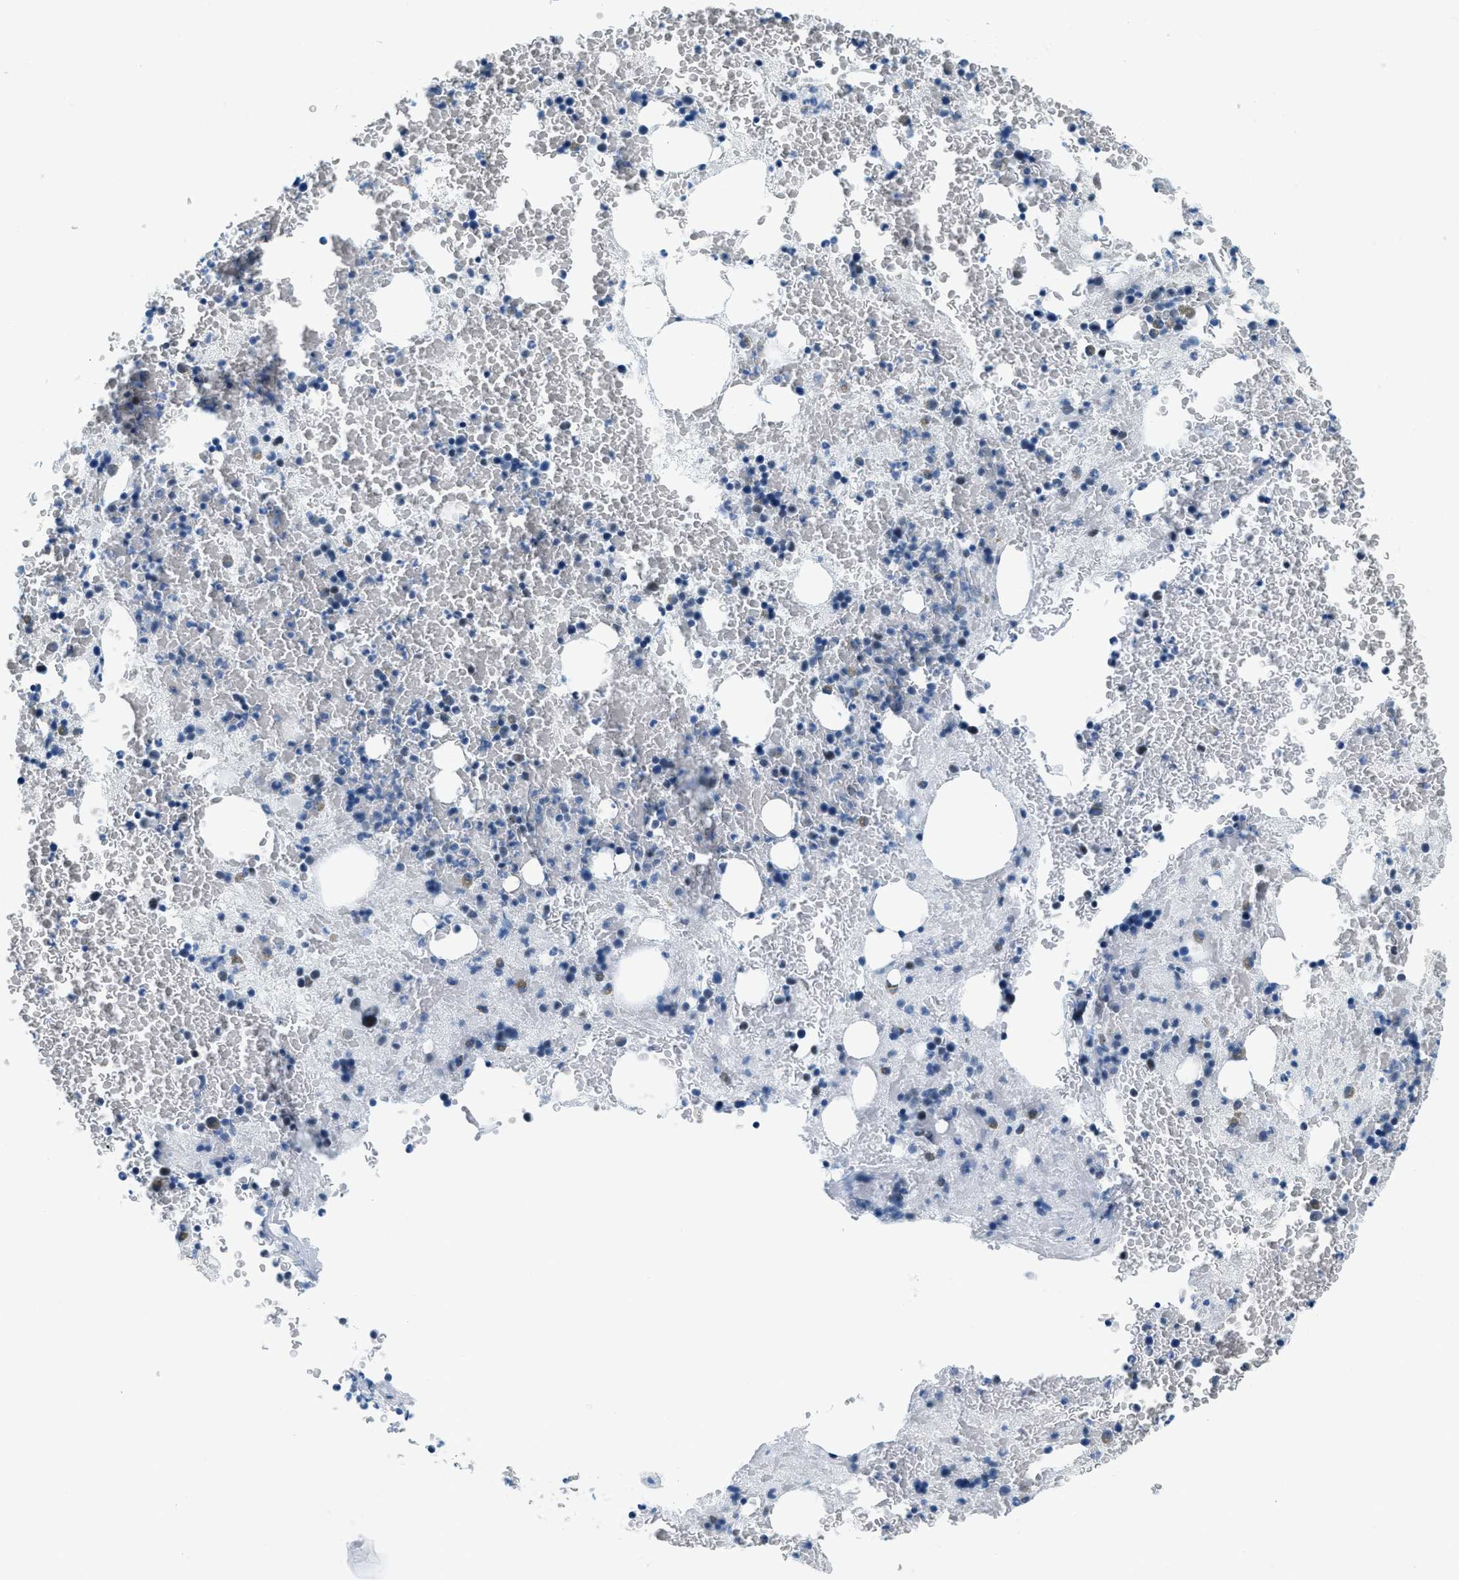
{"staining": {"intensity": "moderate", "quantity": "<25%", "location": "nuclear"}, "tissue": "bone marrow", "cell_type": "Hematopoietic cells", "image_type": "normal", "snomed": [{"axis": "morphology", "description": "Normal tissue, NOS"}, {"axis": "morphology", "description": "Inflammation, NOS"}, {"axis": "topography", "description": "Bone marrow"}], "caption": "Protein staining of benign bone marrow demonstrates moderate nuclear expression in about <25% of hematopoietic cells.", "gene": "PLA2G2A", "patient": {"sex": "male", "age": 63}}